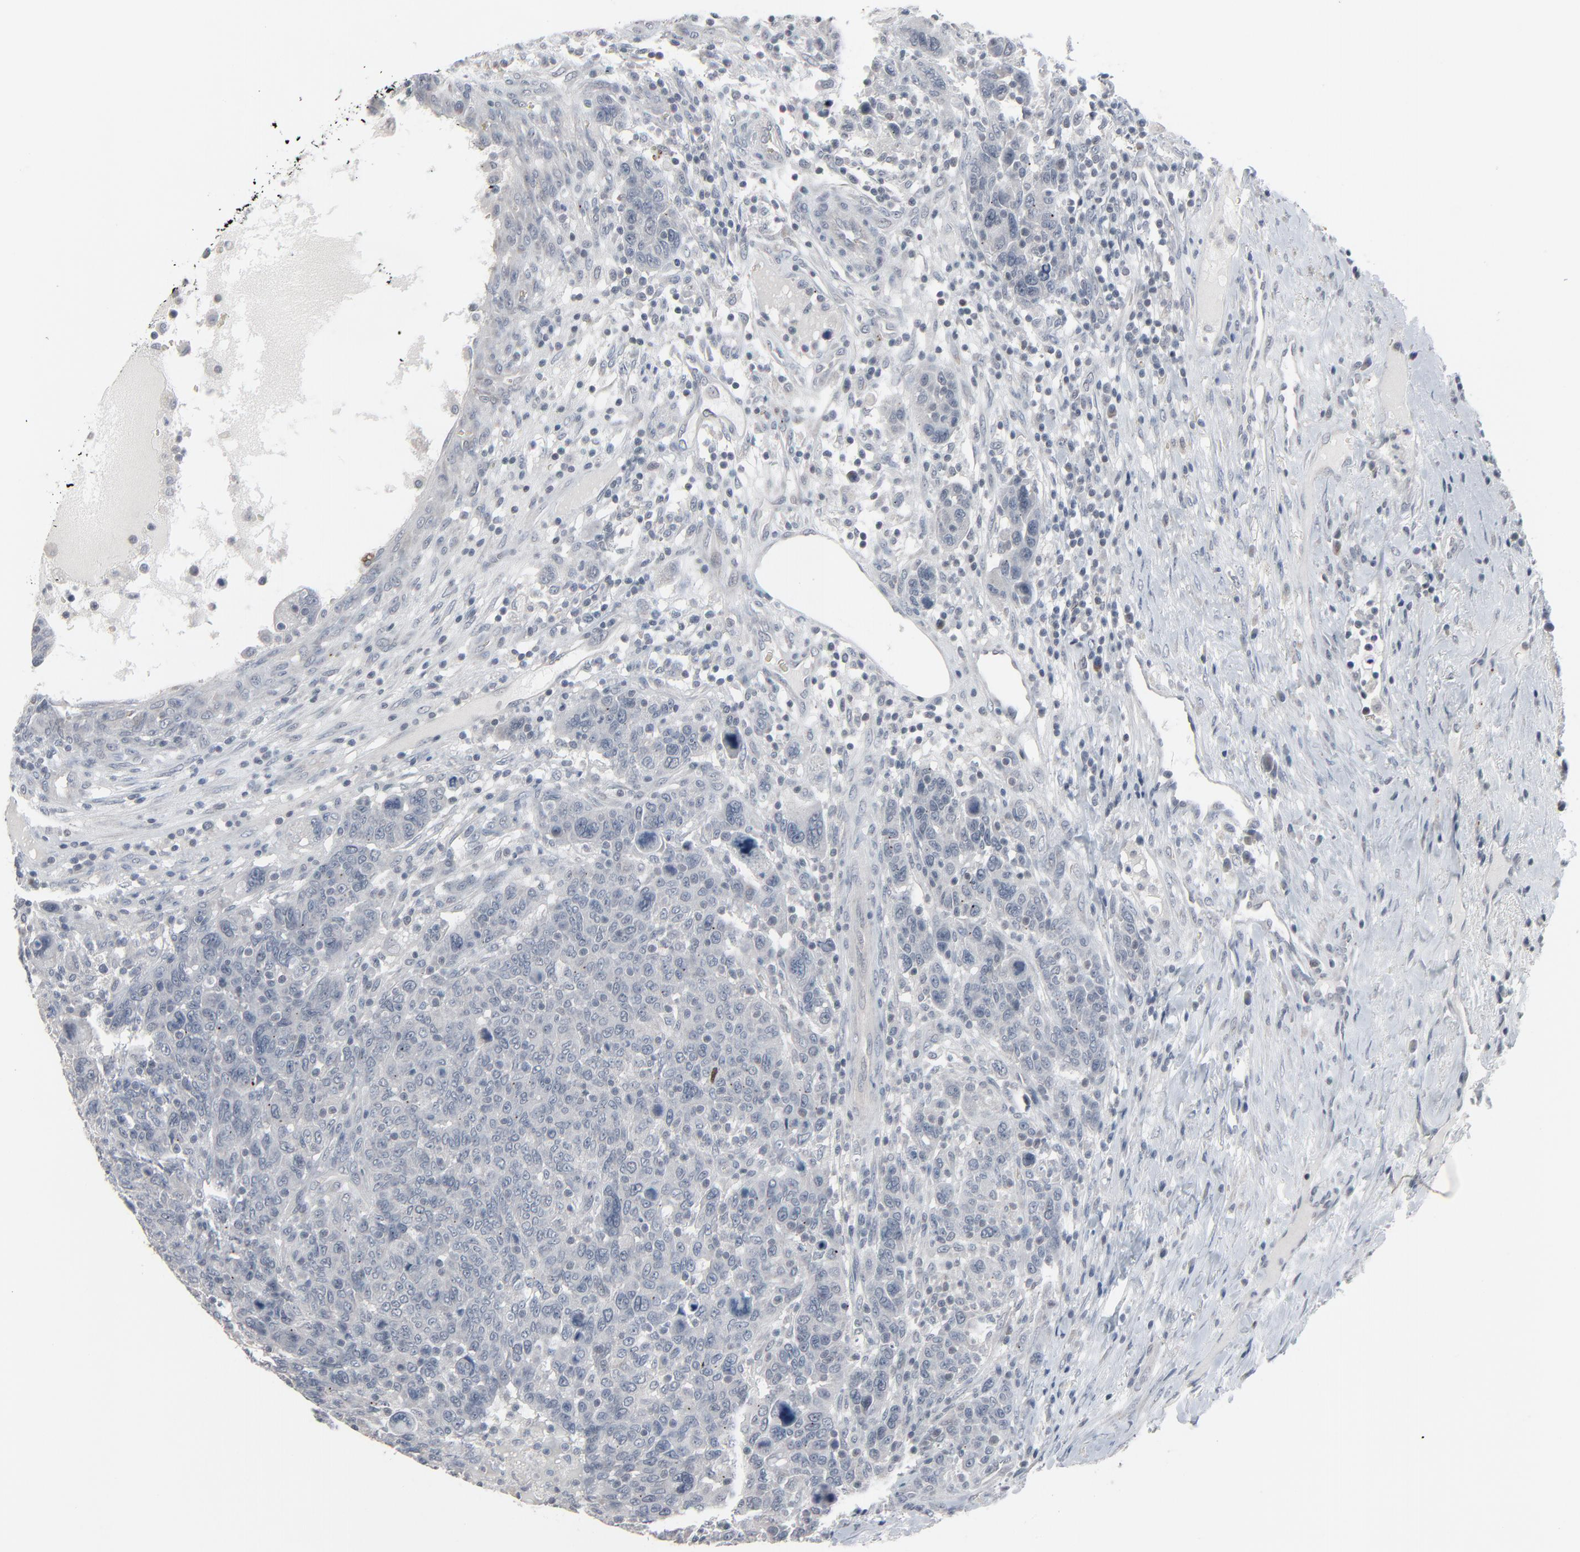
{"staining": {"intensity": "negative", "quantity": "none", "location": "none"}, "tissue": "breast cancer", "cell_type": "Tumor cells", "image_type": "cancer", "snomed": [{"axis": "morphology", "description": "Duct carcinoma"}, {"axis": "topography", "description": "Breast"}], "caption": "Tumor cells are negative for protein expression in human infiltrating ductal carcinoma (breast). (Brightfield microscopy of DAB immunohistochemistry (IHC) at high magnification).", "gene": "SAGE1", "patient": {"sex": "female", "age": 37}}